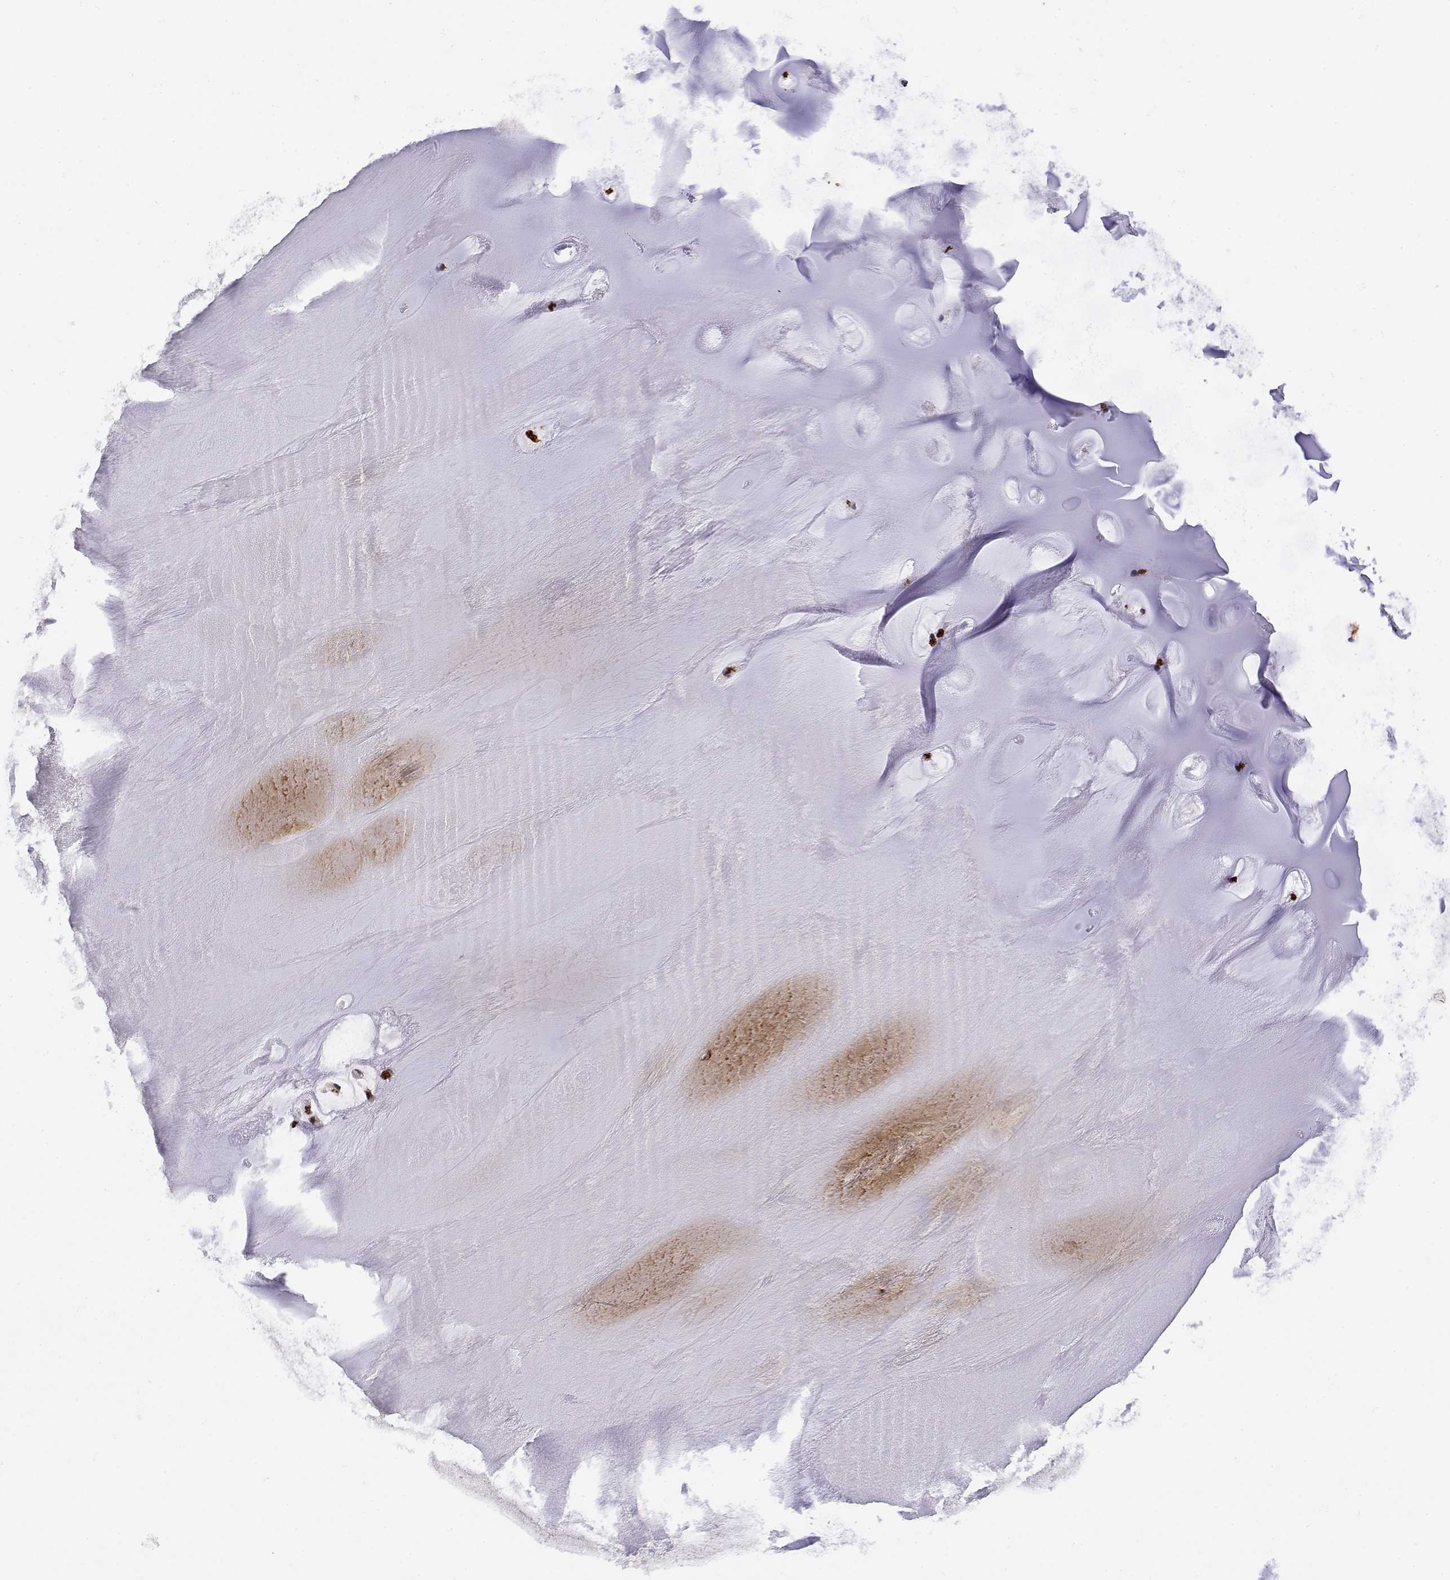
{"staining": {"intensity": "moderate", "quantity": "<25%", "location": "cytoplasmic/membranous"}, "tissue": "adipose tissue", "cell_type": "Adipocytes", "image_type": "normal", "snomed": [{"axis": "morphology", "description": "Normal tissue, NOS"}, {"axis": "morphology", "description": "Squamous cell carcinoma, NOS"}, {"axis": "topography", "description": "Cartilage tissue"}, {"axis": "topography", "description": "Bronchus"}, {"axis": "topography", "description": "Lung"}], "caption": "Approximately <25% of adipocytes in benign human adipose tissue exhibit moderate cytoplasmic/membranous protein expression as visualized by brown immunohistochemical staining.", "gene": "YIPF3", "patient": {"sex": "male", "age": 66}}